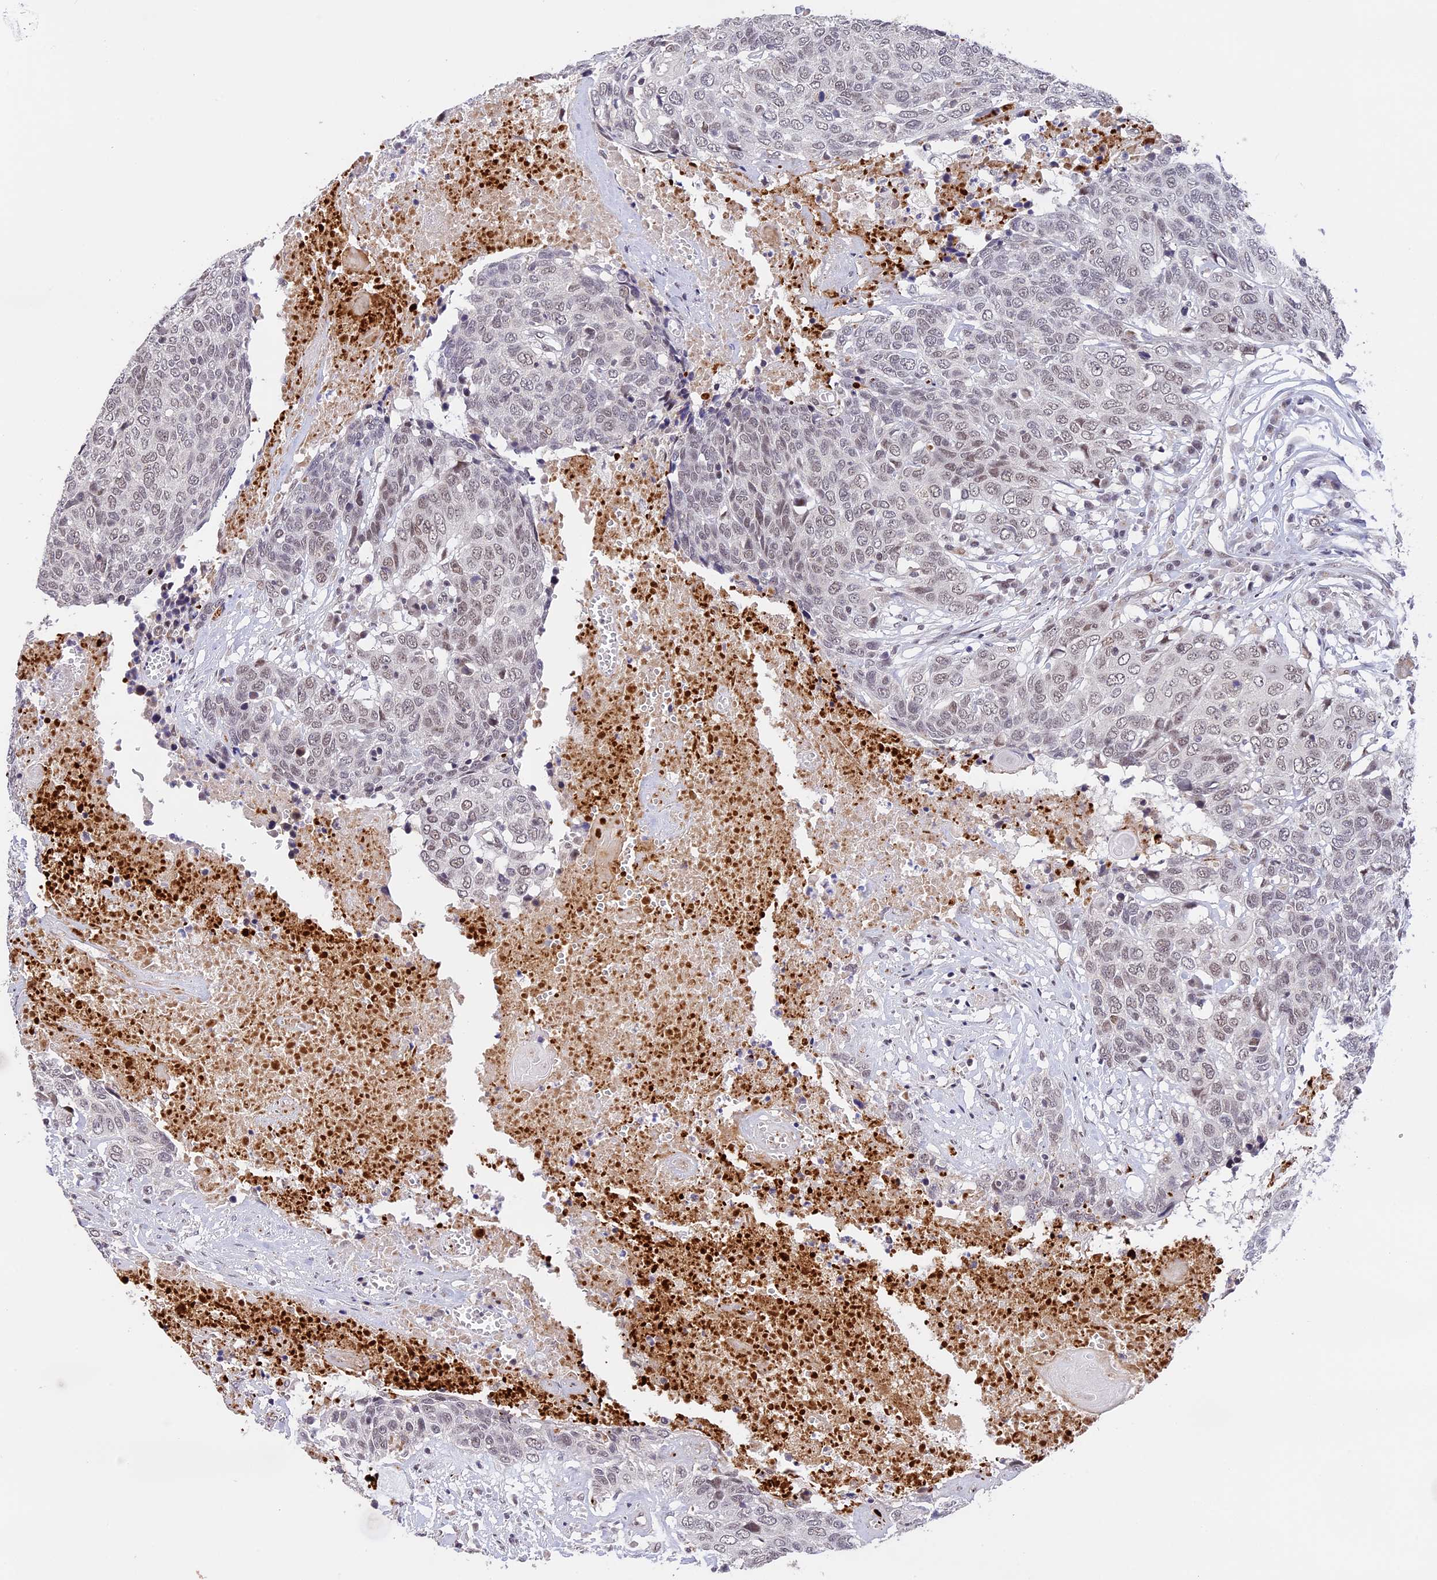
{"staining": {"intensity": "weak", "quantity": "<25%", "location": "nuclear"}, "tissue": "head and neck cancer", "cell_type": "Tumor cells", "image_type": "cancer", "snomed": [{"axis": "morphology", "description": "Squamous cell carcinoma, NOS"}, {"axis": "topography", "description": "Head-Neck"}], "caption": "Tumor cells are negative for protein expression in human head and neck cancer.", "gene": "POLR2C", "patient": {"sex": "male", "age": 66}}